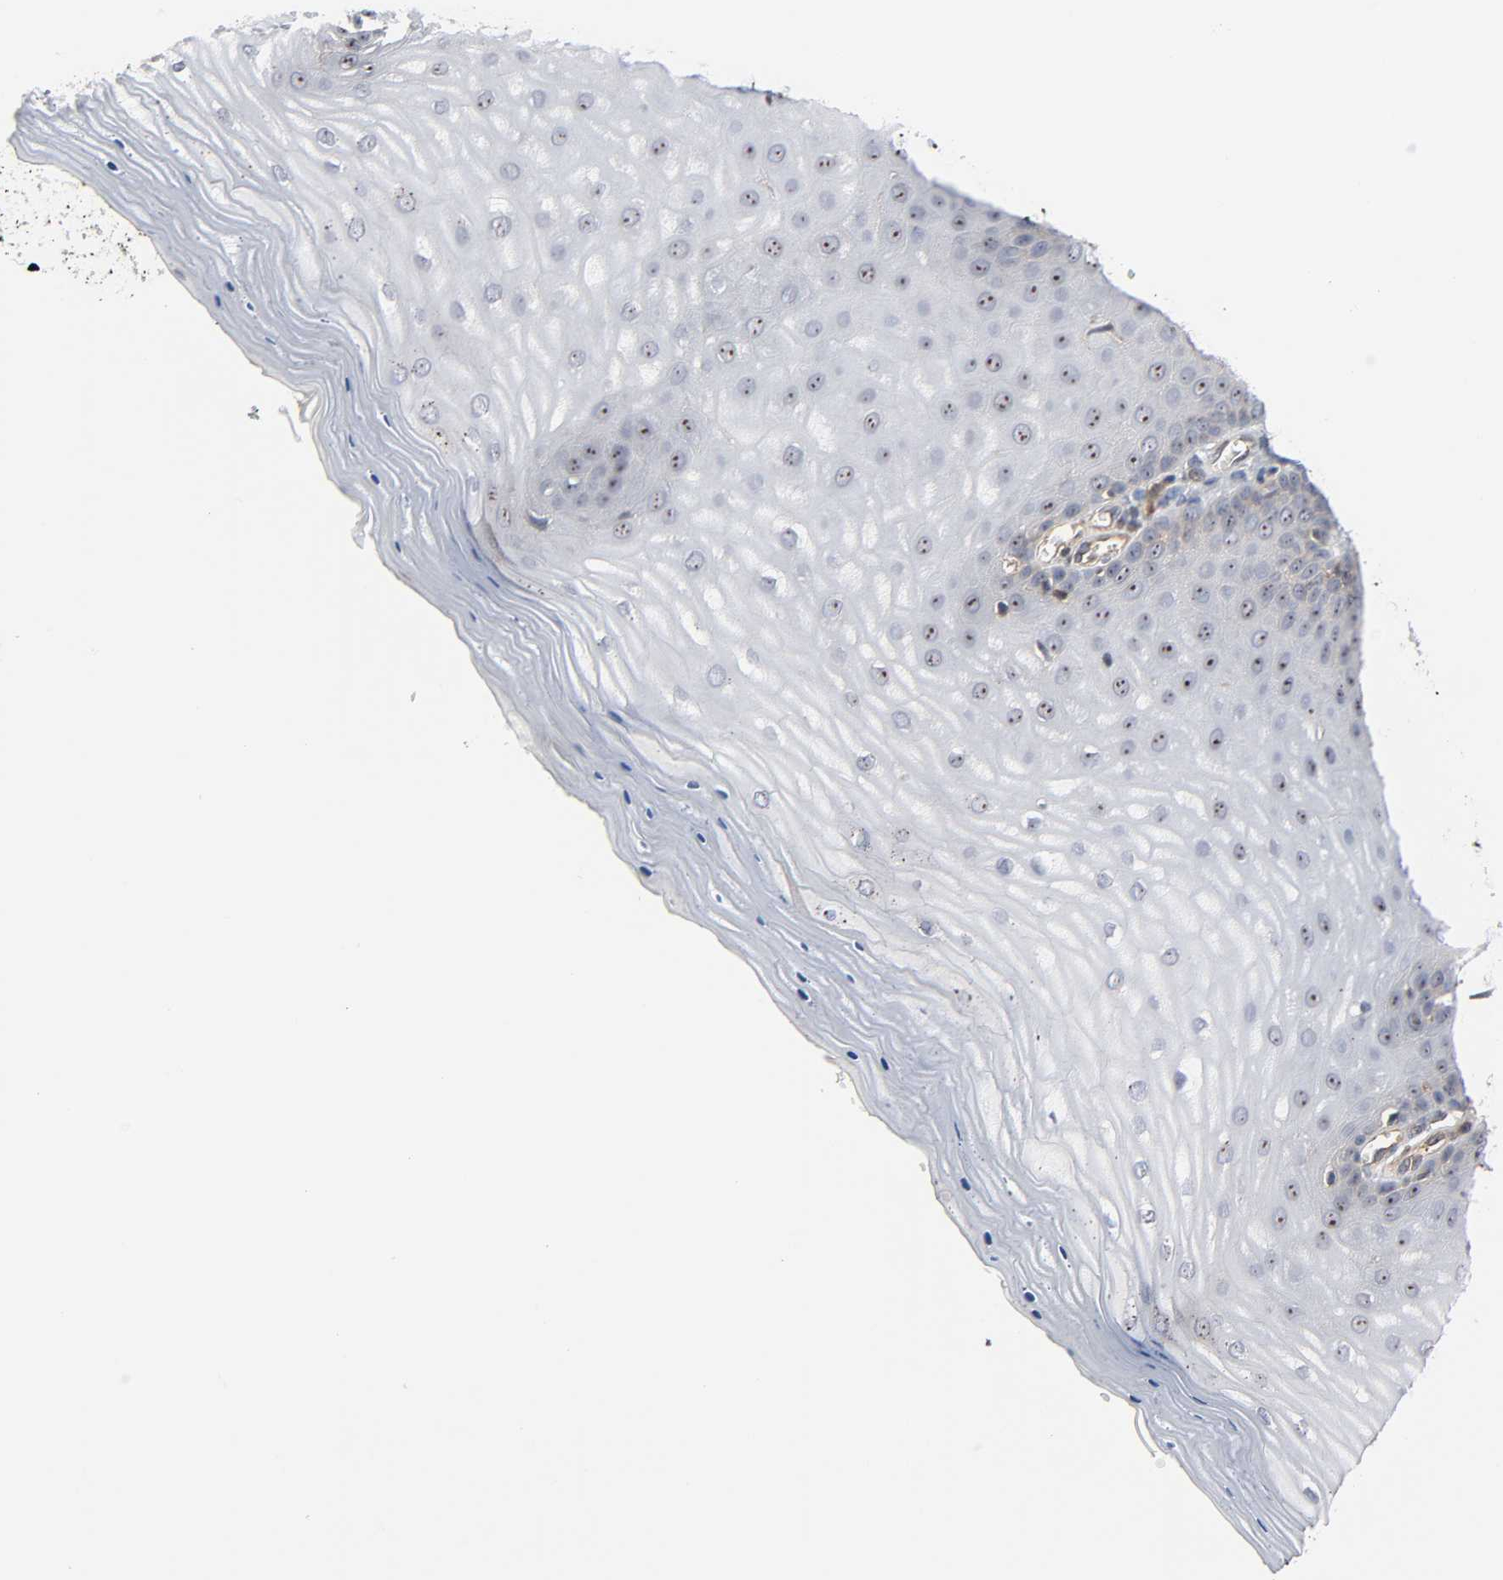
{"staining": {"intensity": "weak", "quantity": ">75%", "location": "cytoplasmic/membranous,nuclear"}, "tissue": "cervix", "cell_type": "Glandular cells", "image_type": "normal", "snomed": [{"axis": "morphology", "description": "Normal tissue, NOS"}, {"axis": "topography", "description": "Cervix"}], "caption": "Weak cytoplasmic/membranous,nuclear protein positivity is identified in approximately >75% of glandular cells in cervix.", "gene": "DDX10", "patient": {"sex": "female", "age": 55}}